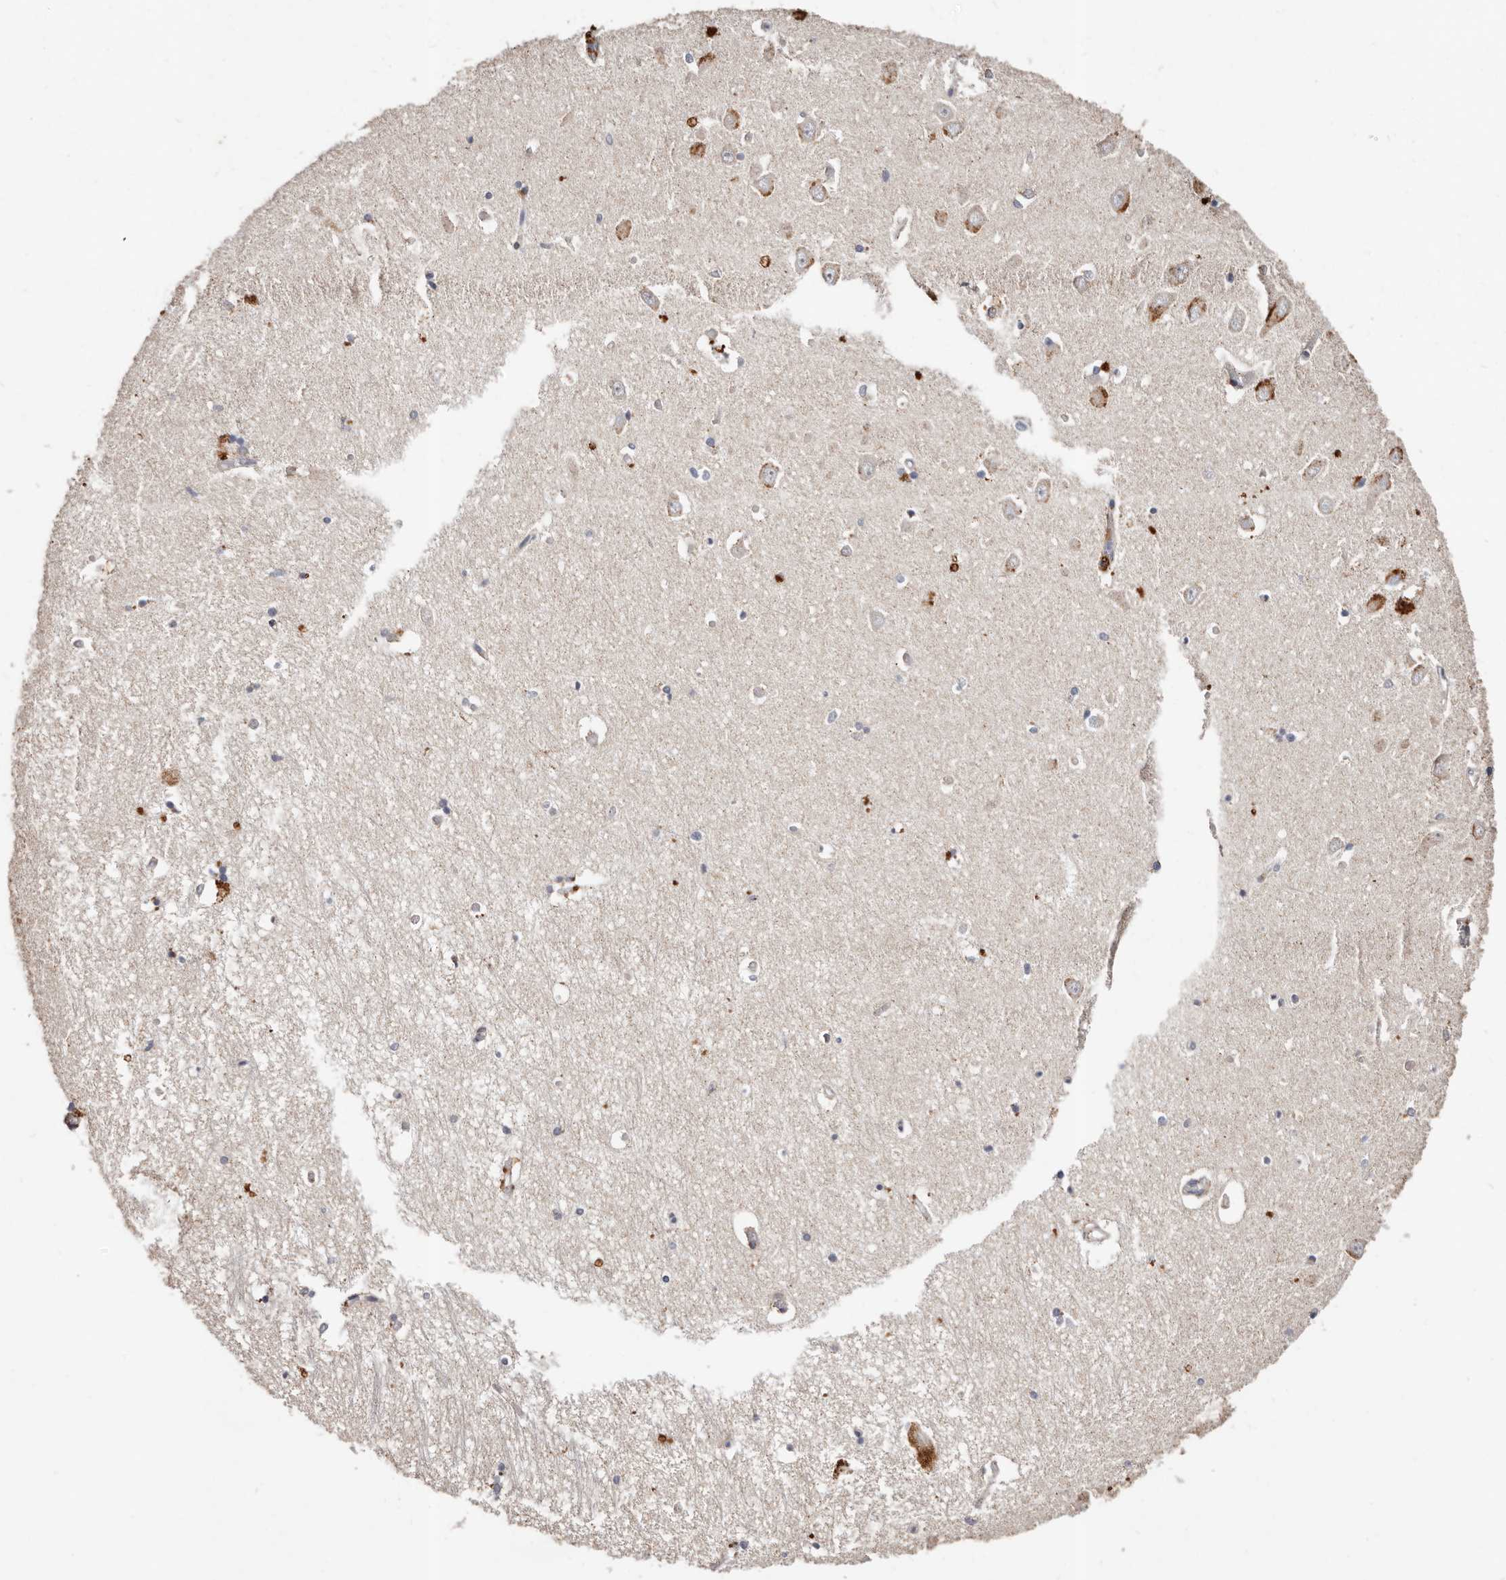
{"staining": {"intensity": "moderate", "quantity": "<25%", "location": "cytoplasmic/membranous"}, "tissue": "hippocampus", "cell_type": "Glial cells", "image_type": "normal", "snomed": [{"axis": "morphology", "description": "Normal tissue, NOS"}, {"axis": "topography", "description": "Hippocampus"}], "caption": "This histopathology image reveals immunohistochemistry staining of benign human hippocampus, with low moderate cytoplasmic/membranous staining in approximately <25% of glial cells.", "gene": "THBS3", "patient": {"sex": "male", "age": 70}}